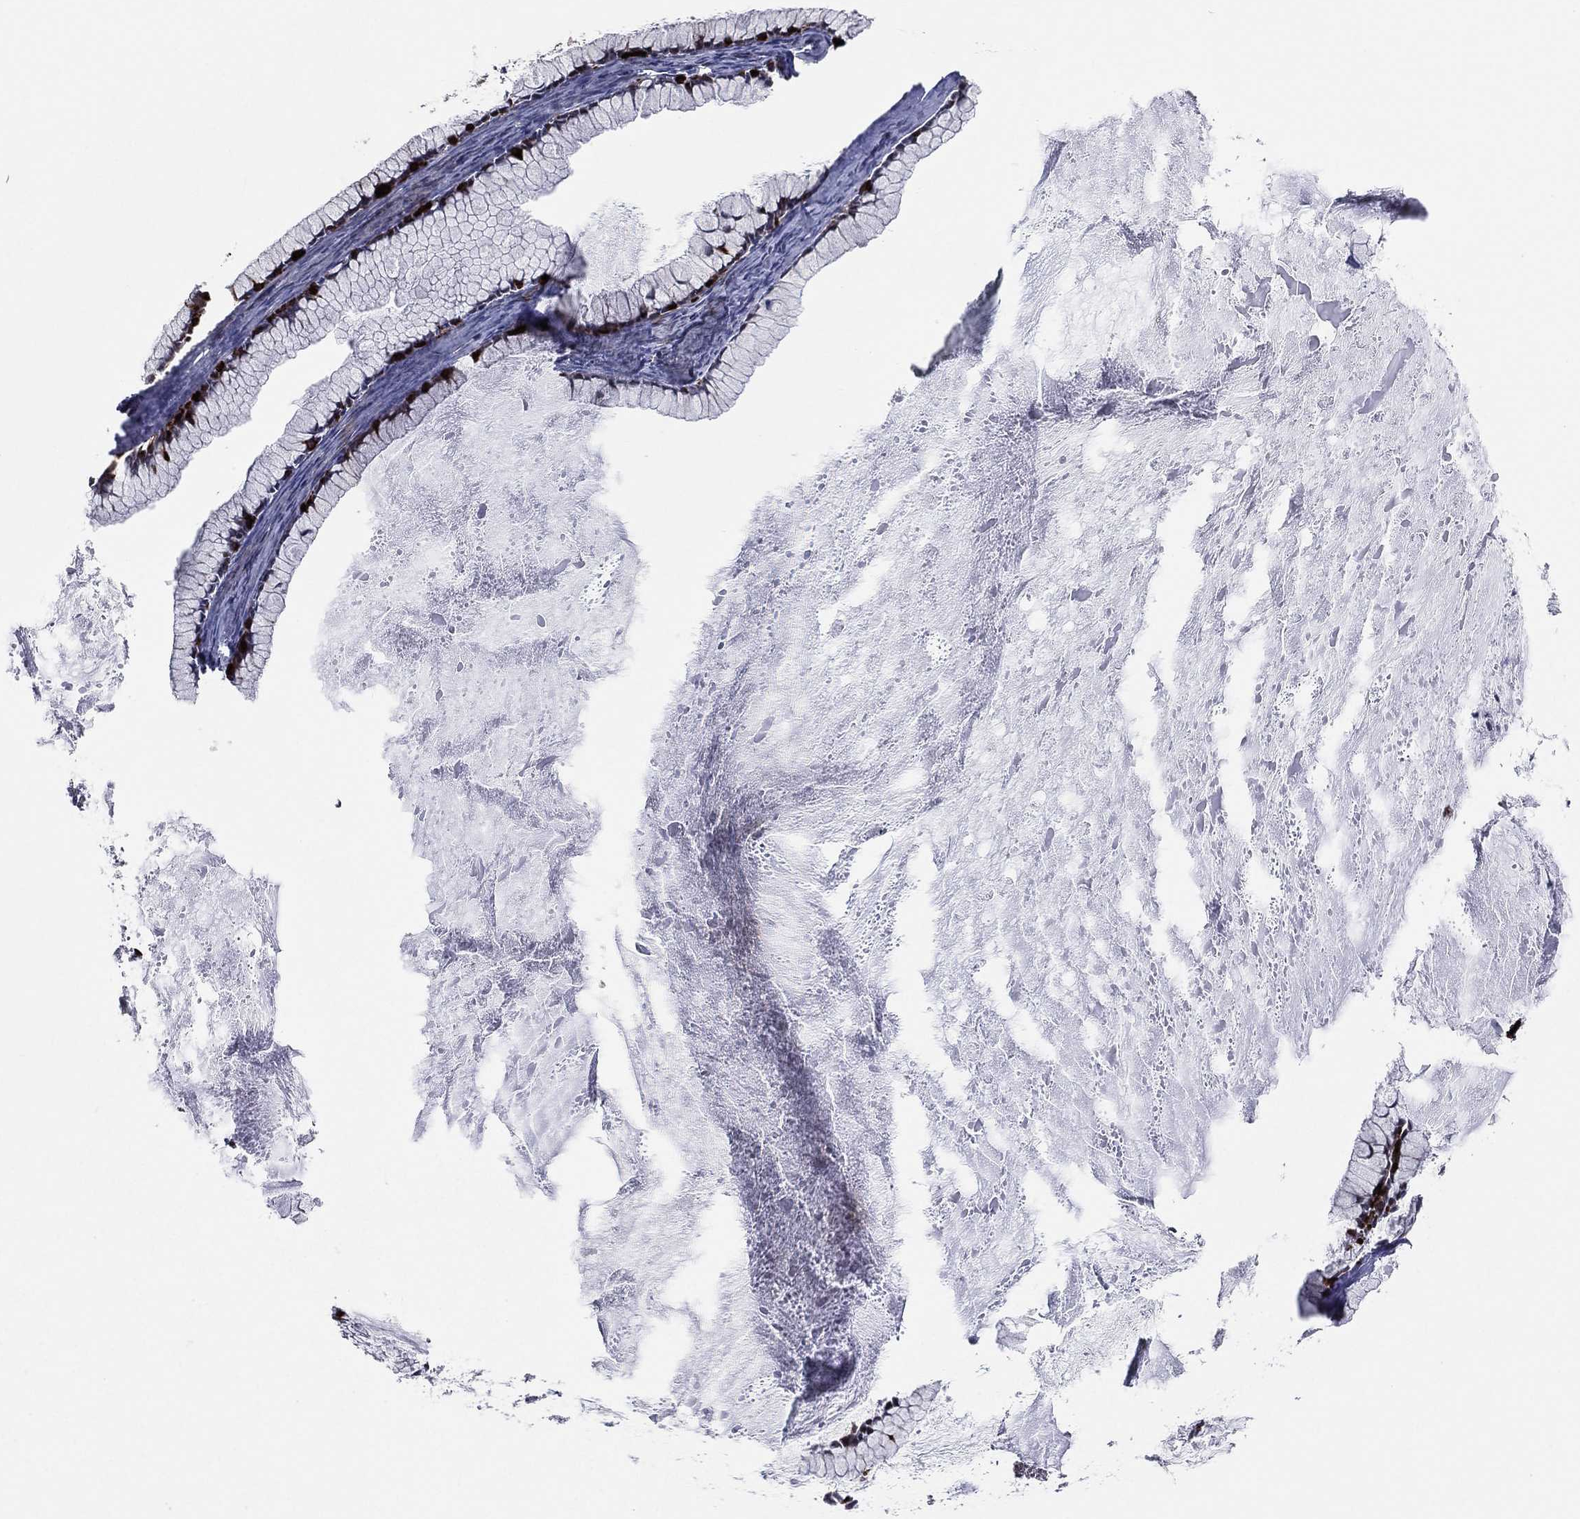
{"staining": {"intensity": "moderate", "quantity": "25%-75%", "location": "cytoplasmic/membranous"}, "tissue": "ovarian cancer", "cell_type": "Tumor cells", "image_type": "cancer", "snomed": [{"axis": "morphology", "description": "Cystadenocarcinoma, mucinous, NOS"}, {"axis": "topography", "description": "Ovary"}], "caption": "Moderate cytoplasmic/membranous staining is seen in about 25%-75% of tumor cells in ovarian mucinous cystadenocarcinoma.", "gene": "UTP14A", "patient": {"sex": "female", "age": 41}}